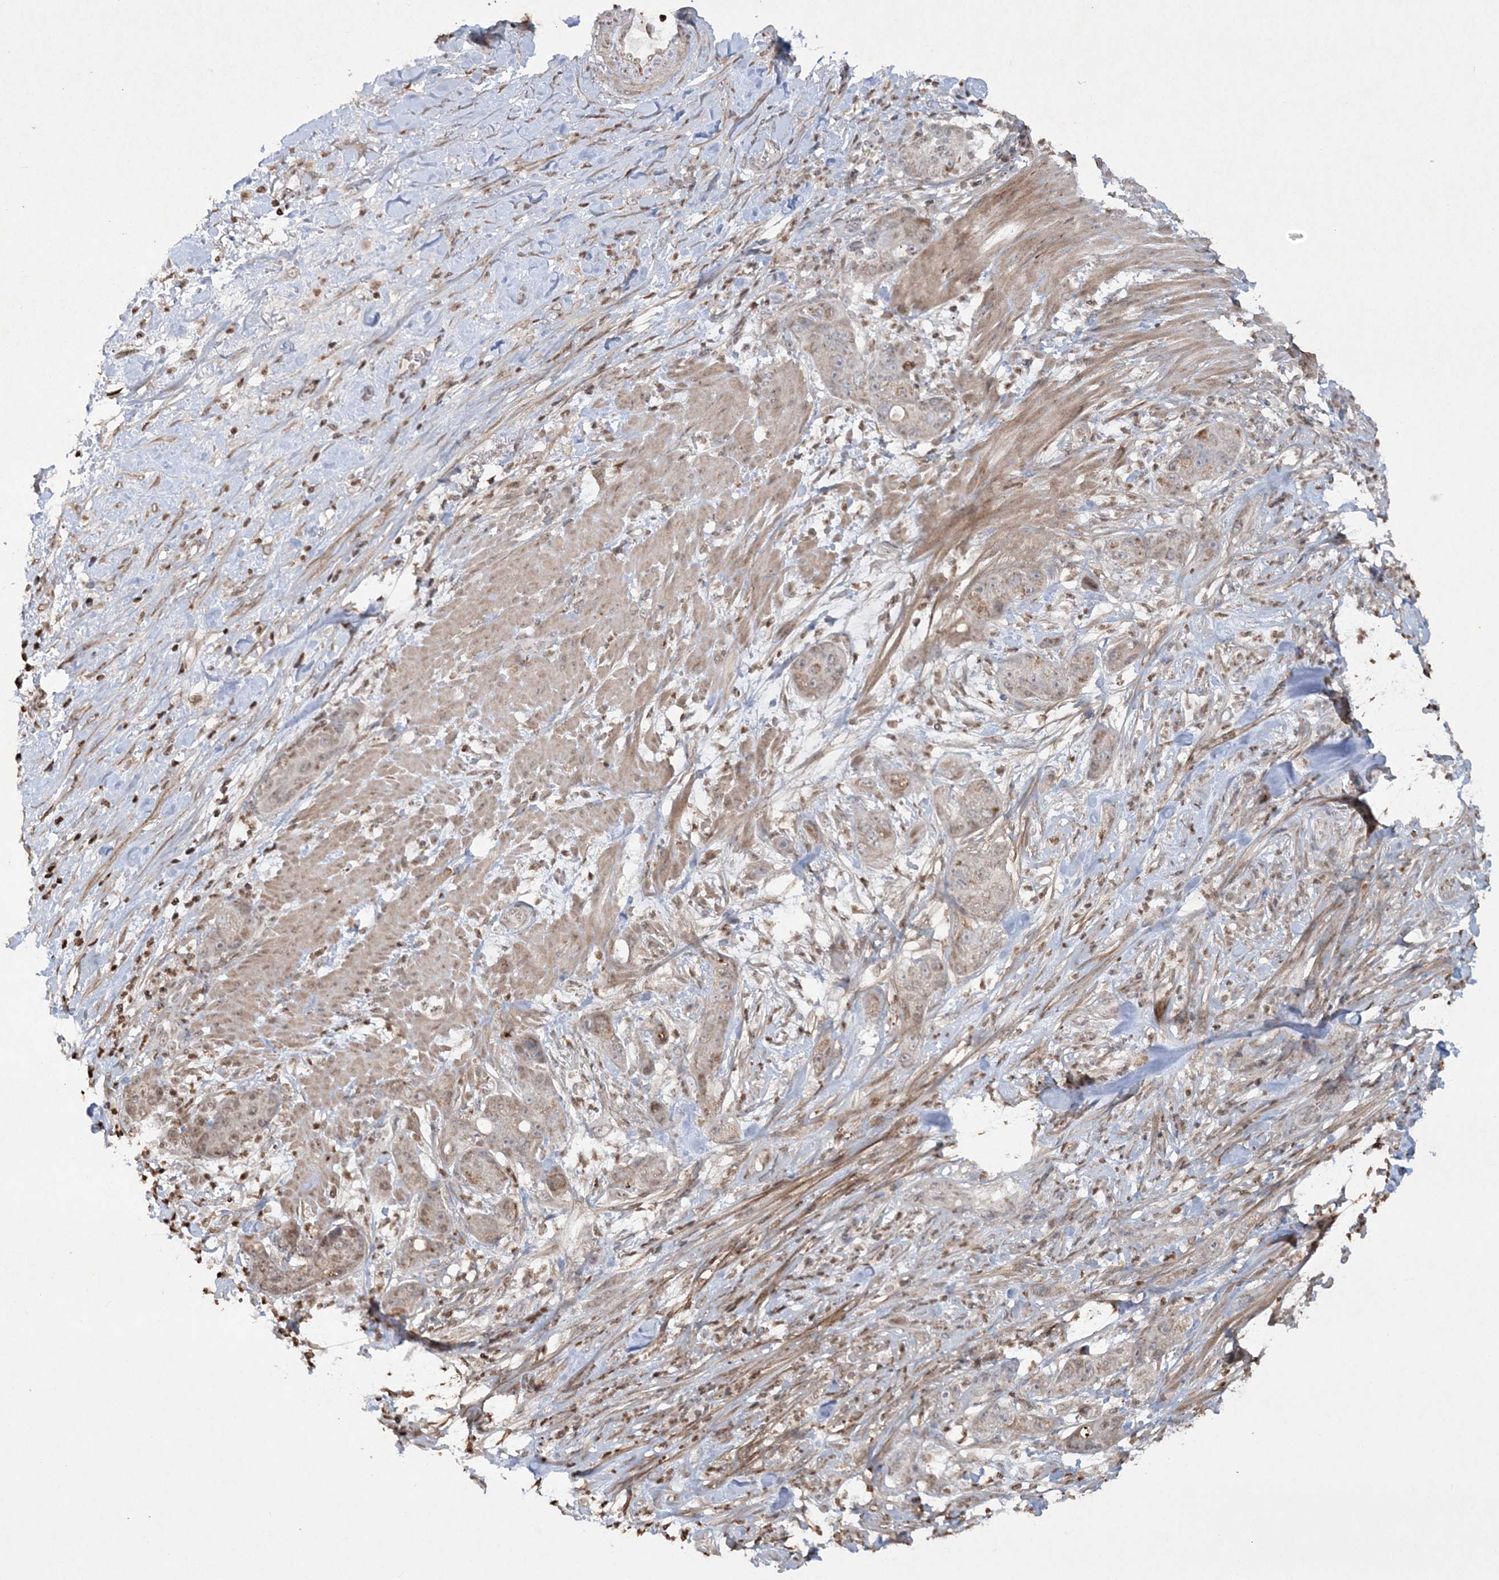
{"staining": {"intensity": "weak", "quantity": "<25%", "location": "cytoplasmic/membranous"}, "tissue": "pancreatic cancer", "cell_type": "Tumor cells", "image_type": "cancer", "snomed": [{"axis": "morphology", "description": "Adenocarcinoma, NOS"}, {"axis": "topography", "description": "Pancreas"}], "caption": "Immunohistochemistry (IHC) image of pancreatic adenocarcinoma stained for a protein (brown), which reveals no expression in tumor cells.", "gene": "TTC7A", "patient": {"sex": "female", "age": 78}}